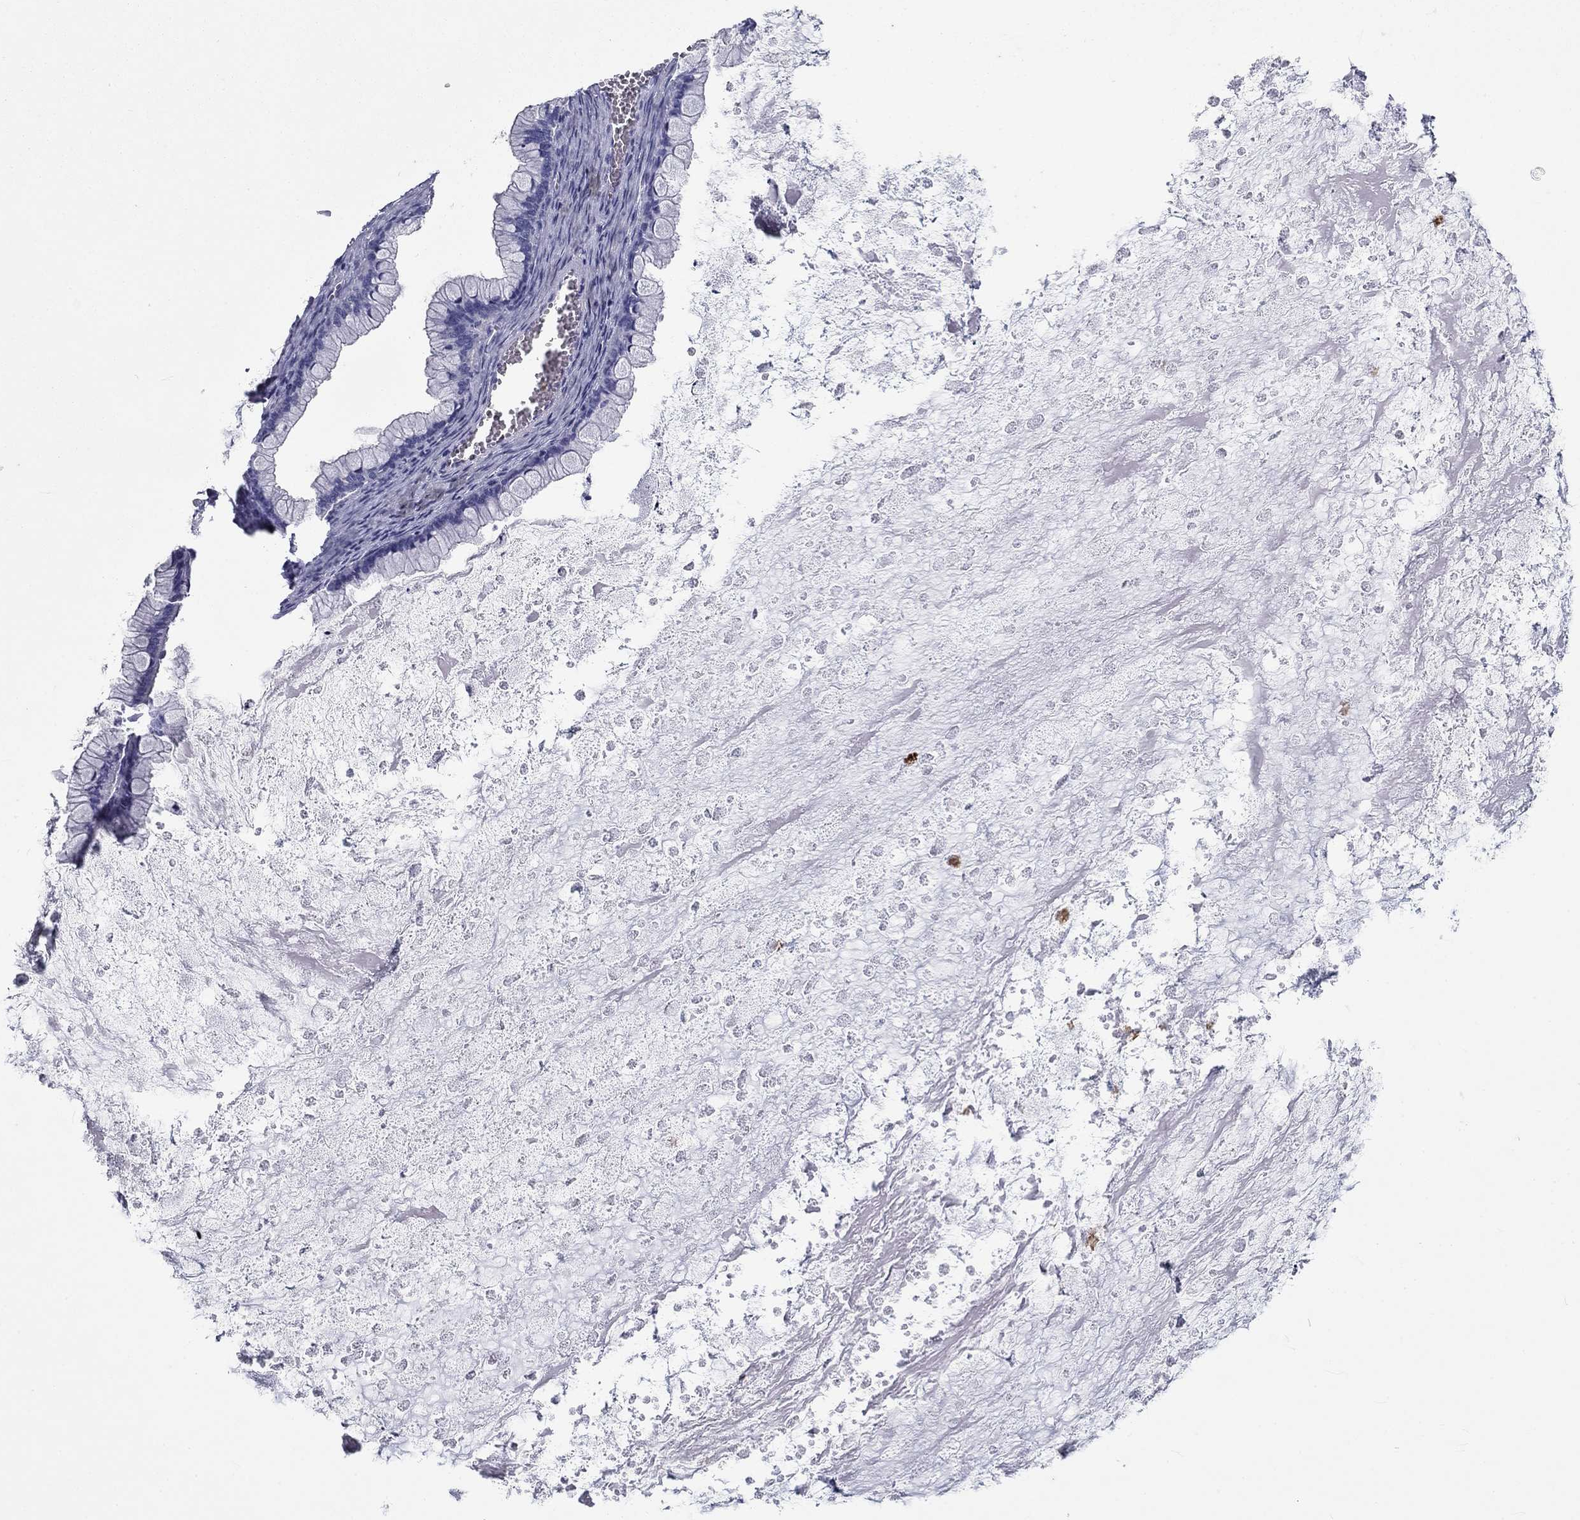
{"staining": {"intensity": "negative", "quantity": "none", "location": "none"}, "tissue": "ovarian cancer", "cell_type": "Tumor cells", "image_type": "cancer", "snomed": [{"axis": "morphology", "description": "Cystadenocarcinoma, mucinous, NOS"}, {"axis": "topography", "description": "Ovary"}], "caption": "Ovarian cancer (mucinous cystadenocarcinoma) was stained to show a protein in brown. There is no significant expression in tumor cells.", "gene": "DNALI1", "patient": {"sex": "female", "age": 67}}